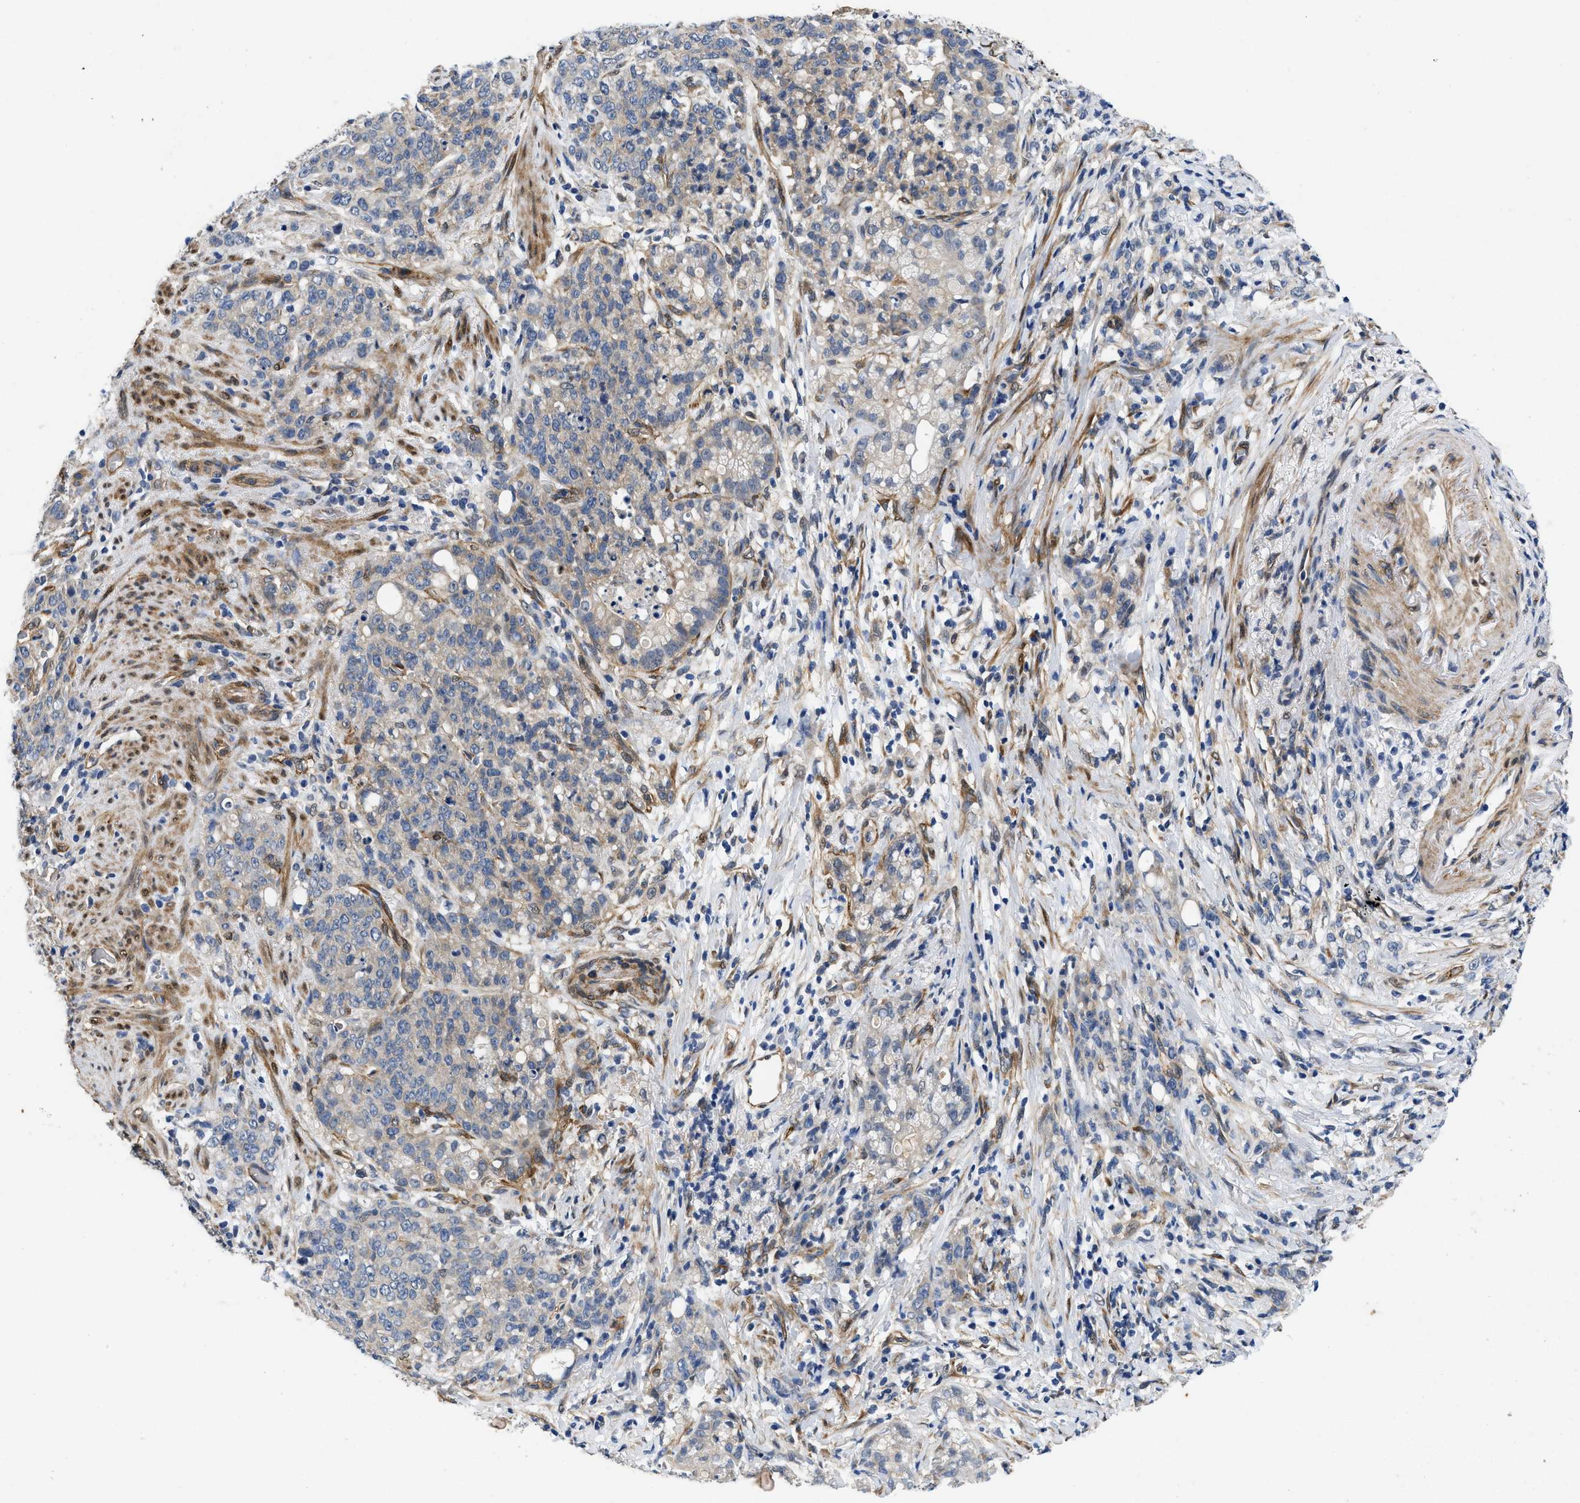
{"staining": {"intensity": "negative", "quantity": "none", "location": "none"}, "tissue": "stomach cancer", "cell_type": "Tumor cells", "image_type": "cancer", "snomed": [{"axis": "morphology", "description": "Adenocarcinoma, NOS"}, {"axis": "topography", "description": "Stomach, lower"}], "caption": "Stomach cancer (adenocarcinoma) was stained to show a protein in brown. There is no significant expression in tumor cells.", "gene": "RAPH1", "patient": {"sex": "male", "age": 88}}